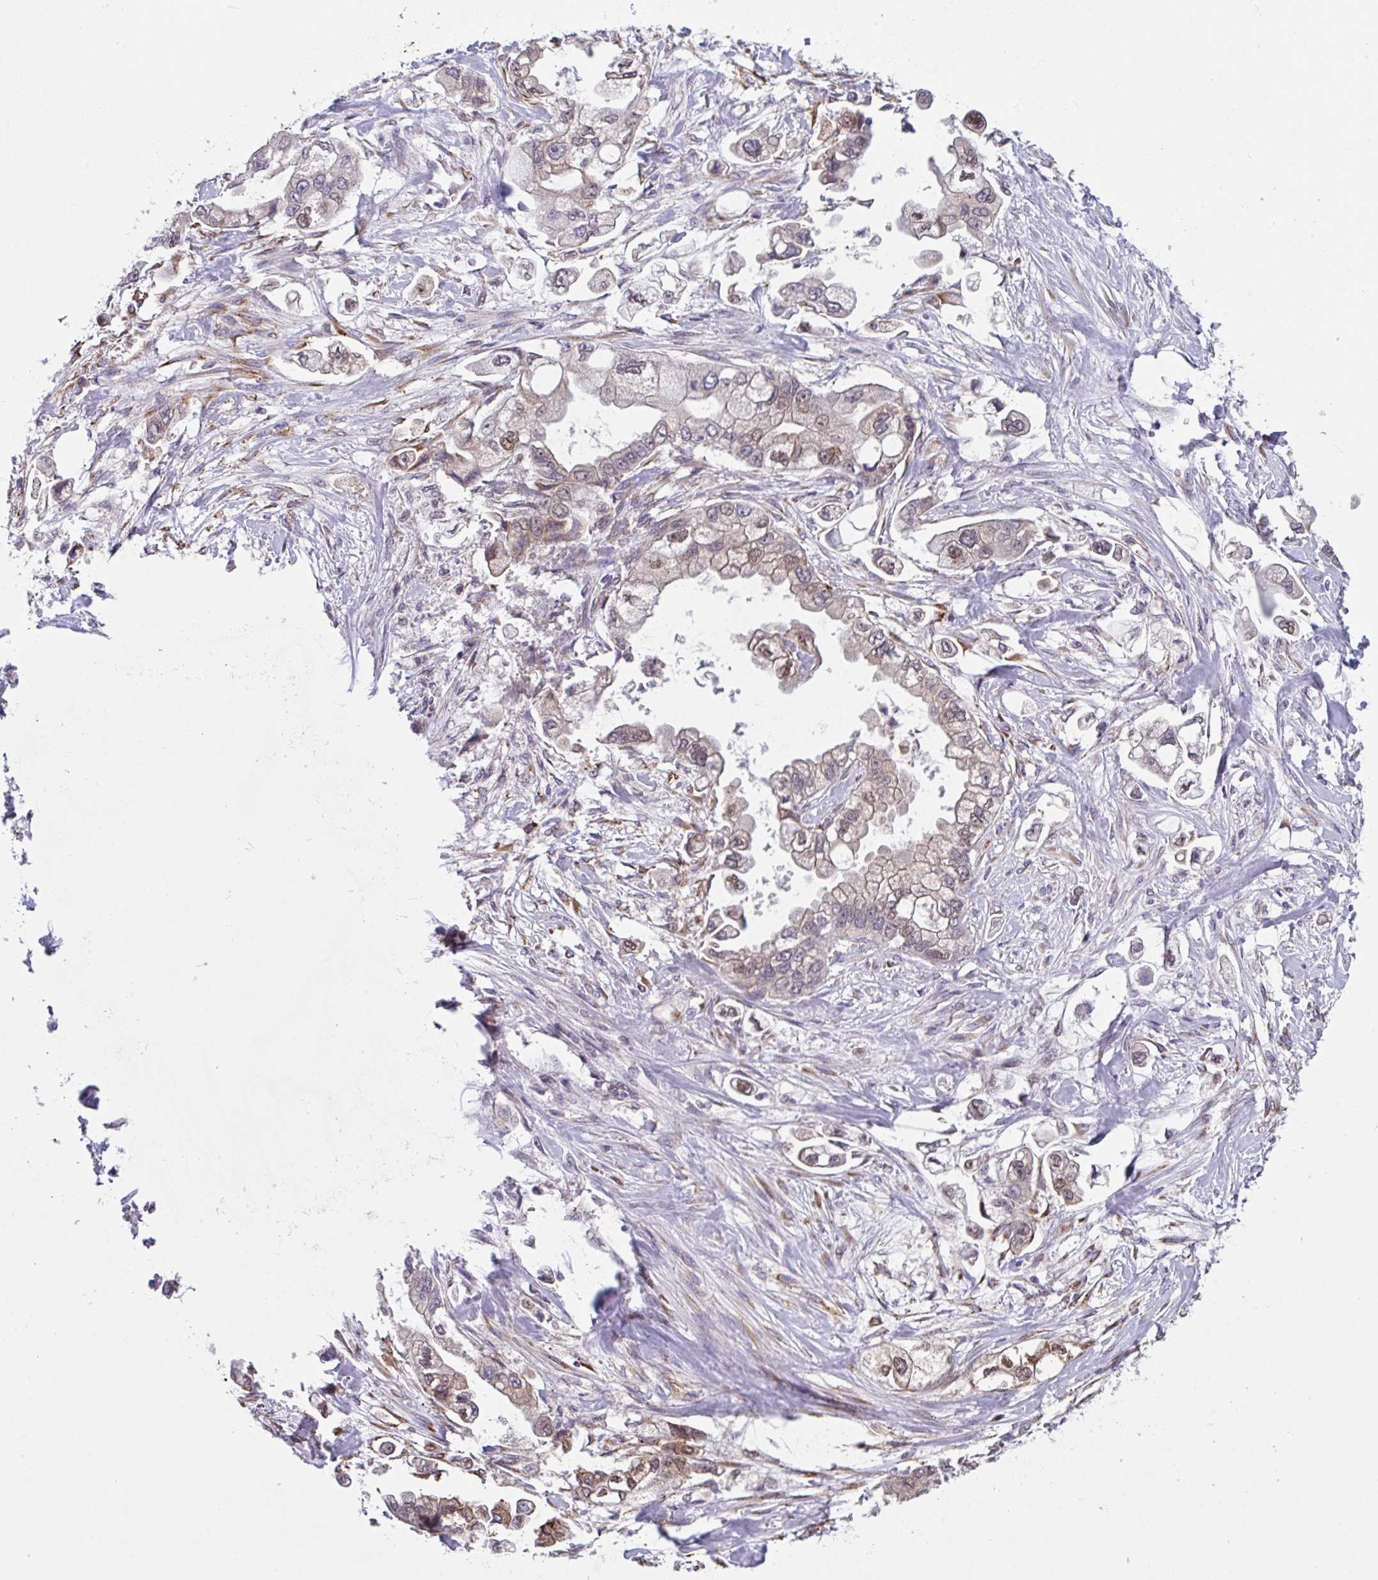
{"staining": {"intensity": "moderate", "quantity": "25%-75%", "location": "cytoplasmic/membranous,nuclear"}, "tissue": "stomach cancer", "cell_type": "Tumor cells", "image_type": "cancer", "snomed": [{"axis": "morphology", "description": "Adenocarcinoma, NOS"}, {"axis": "topography", "description": "Stomach"}], "caption": "Protein expression by immunohistochemistry (IHC) exhibits moderate cytoplasmic/membranous and nuclear positivity in approximately 25%-75% of tumor cells in stomach adenocarcinoma.", "gene": "RBM18", "patient": {"sex": "male", "age": 62}}